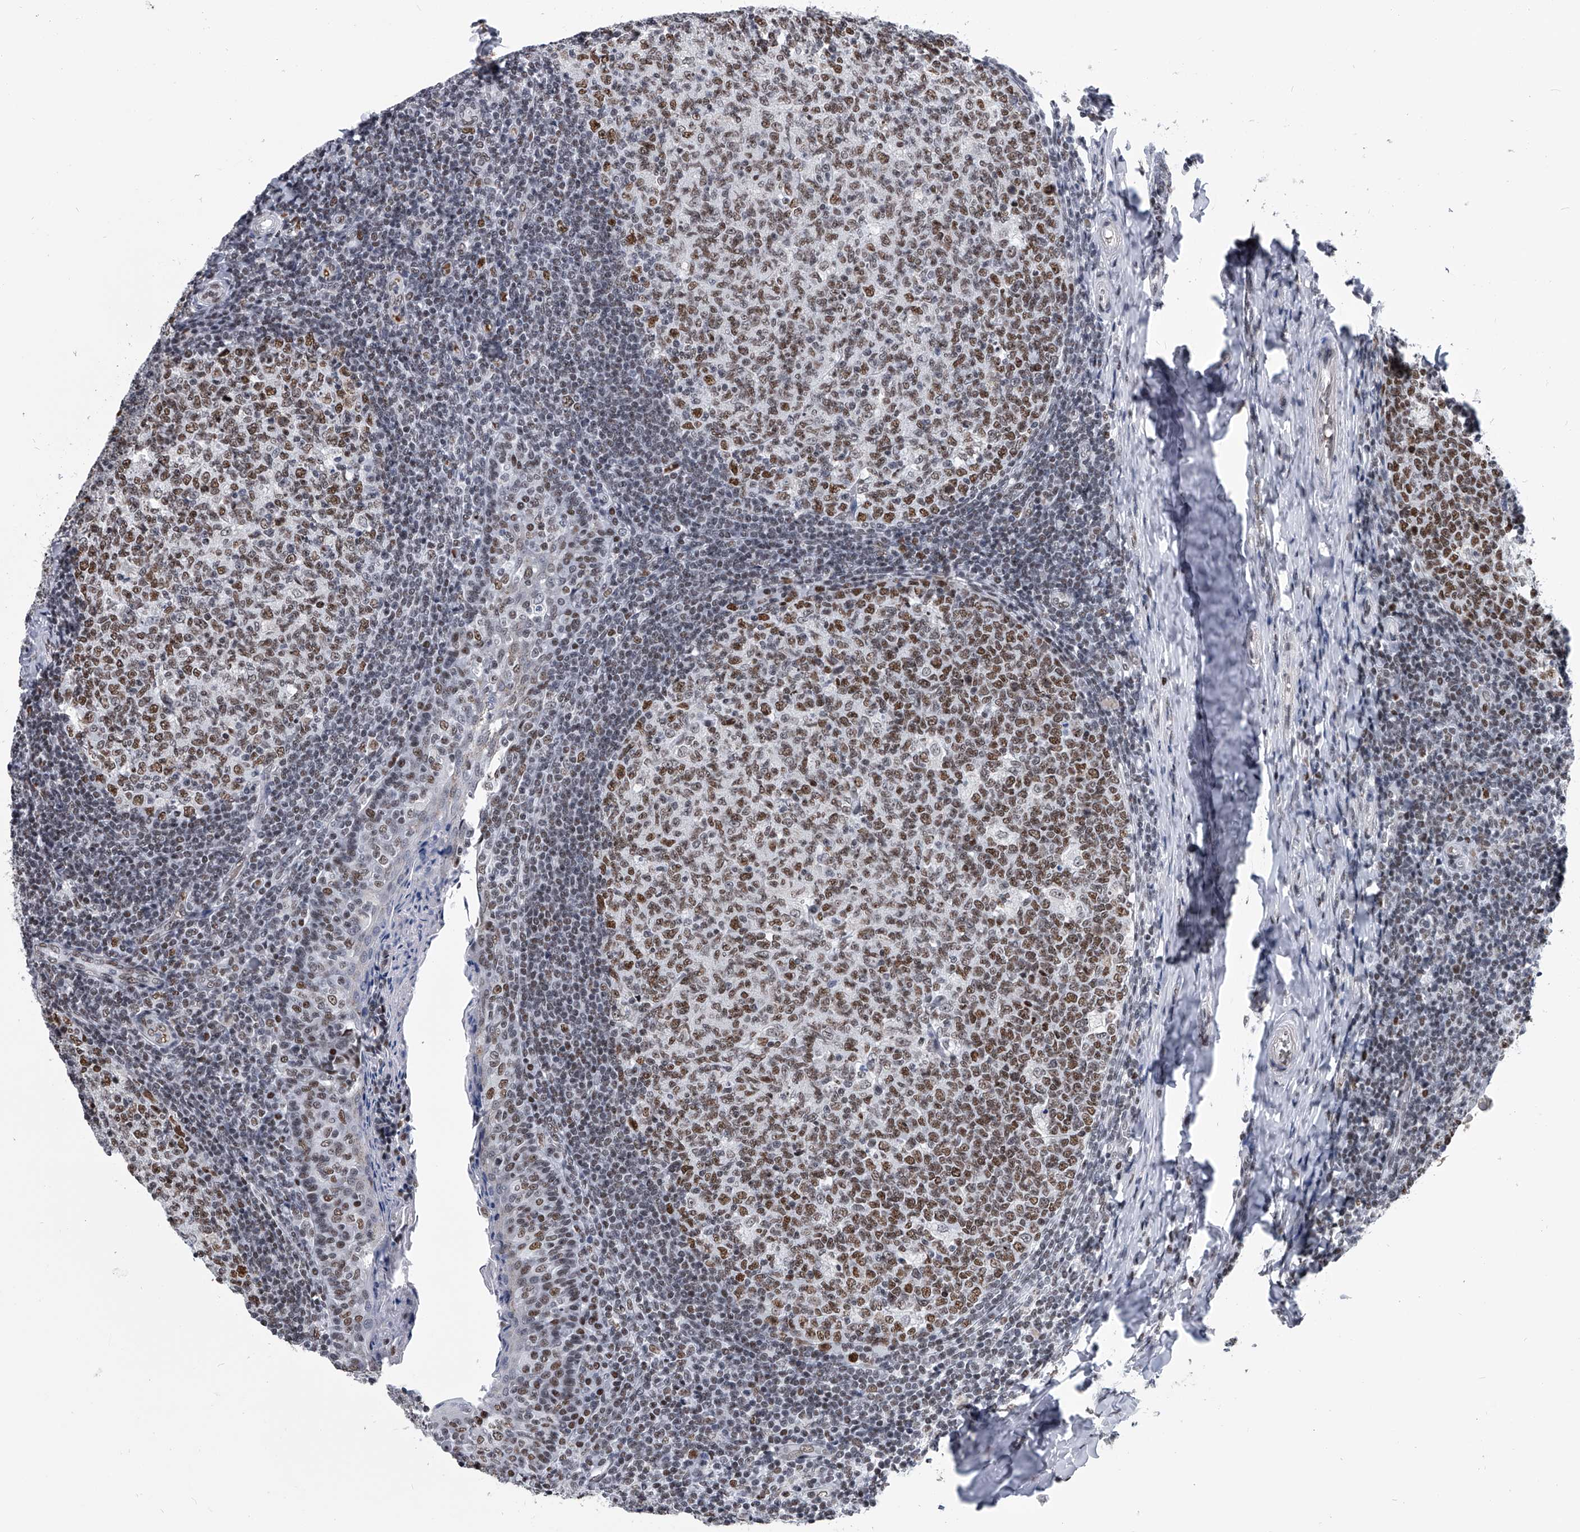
{"staining": {"intensity": "moderate", "quantity": ">75%", "location": "nuclear"}, "tissue": "tonsil", "cell_type": "Germinal center cells", "image_type": "normal", "snomed": [{"axis": "morphology", "description": "Normal tissue, NOS"}, {"axis": "topography", "description": "Tonsil"}], "caption": "A histopathology image of tonsil stained for a protein shows moderate nuclear brown staining in germinal center cells.", "gene": "SIM2", "patient": {"sex": "female", "age": 19}}